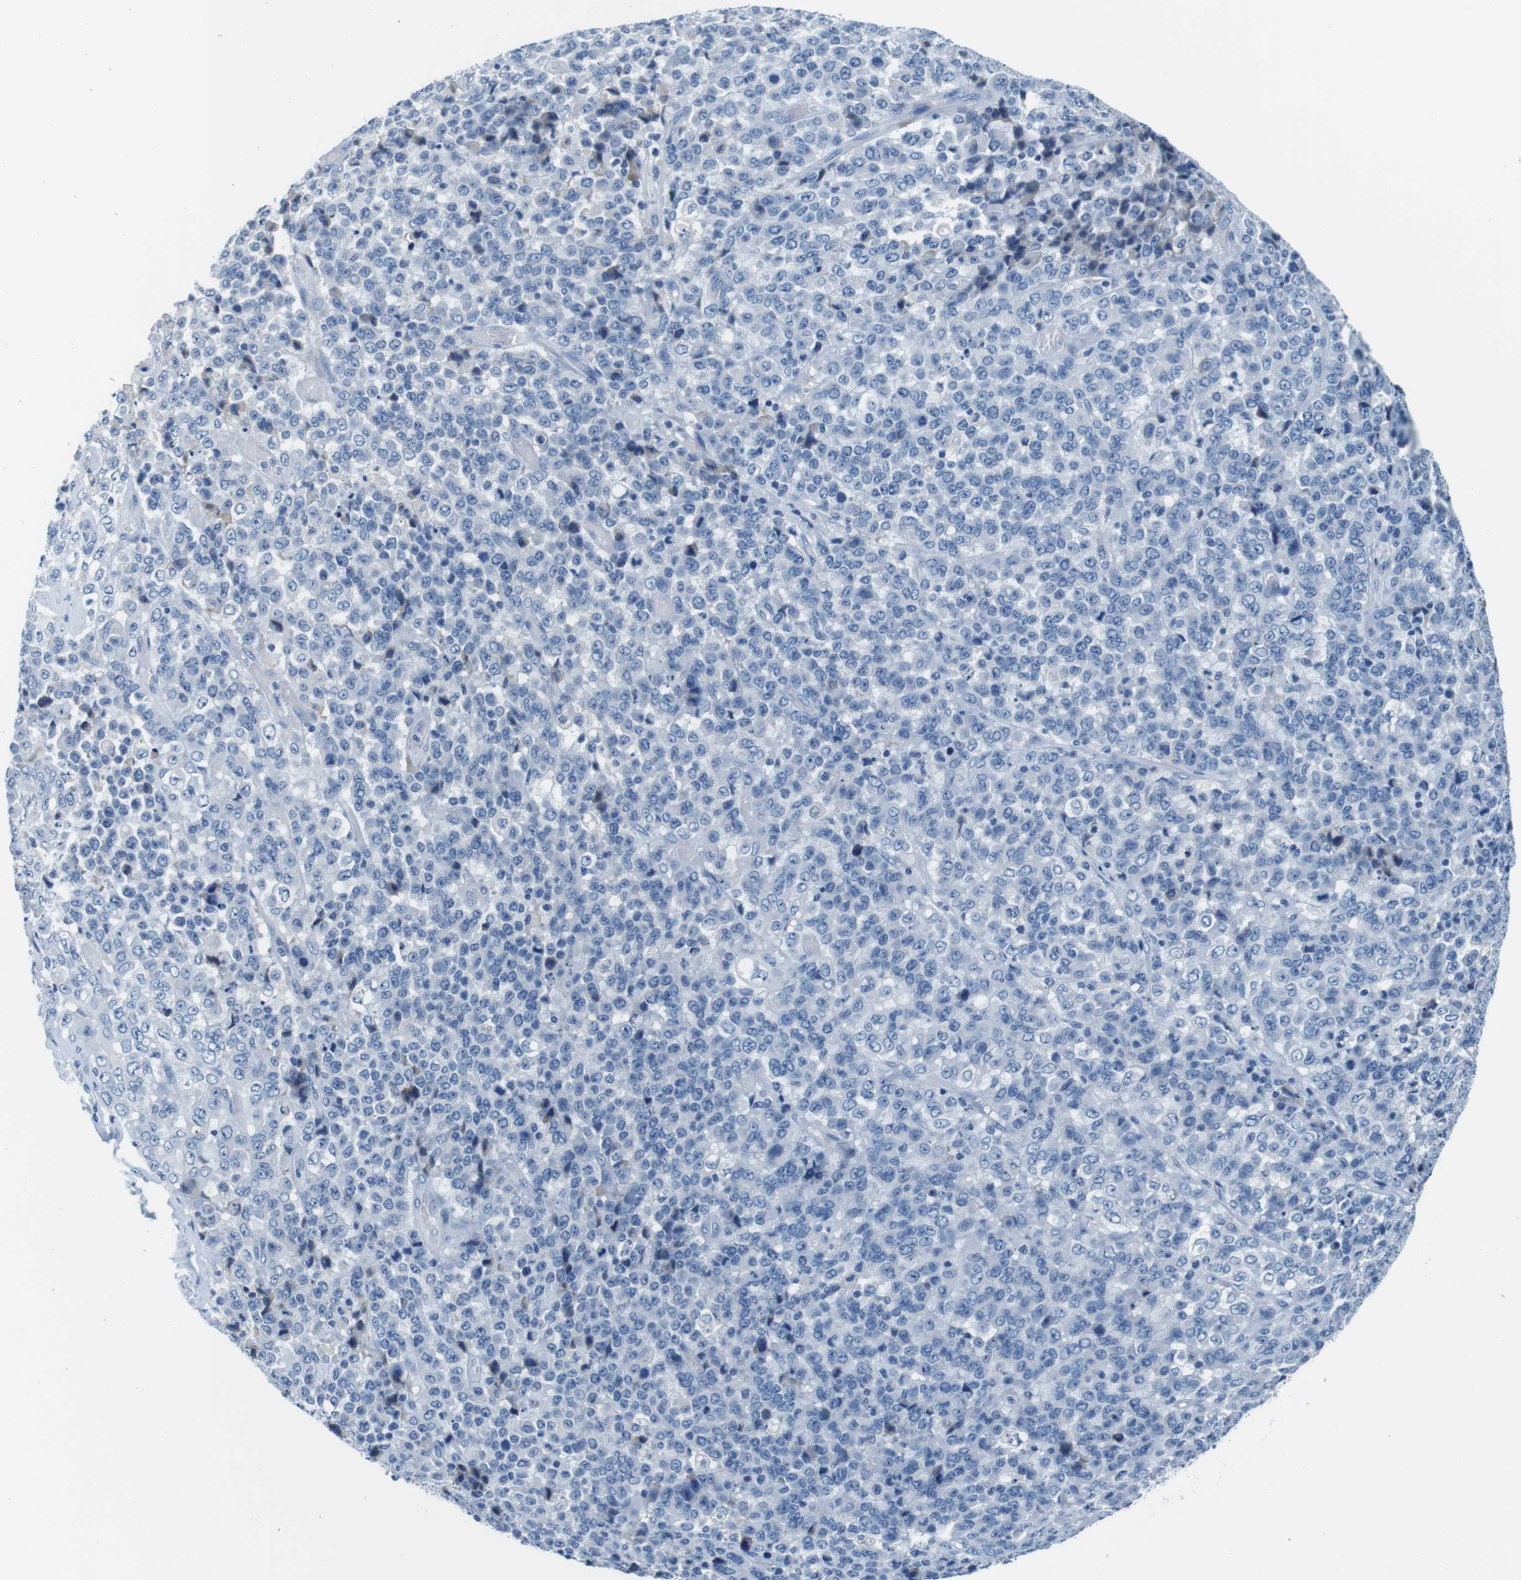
{"staining": {"intensity": "negative", "quantity": "none", "location": "none"}, "tissue": "stomach cancer", "cell_type": "Tumor cells", "image_type": "cancer", "snomed": [{"axis": "morphology", "description": "Adenocarcinoma, NOS"}, {"axis": "topography", "description": "Stomach"}], "caption": "Immunohistochemistry (IHC) image of stomach adenocarcinoma stained for a protein (brown), which shows no expression in tumor cells.", "gene": "IGHD", "patient": {"sex": "female", "age": 73}}